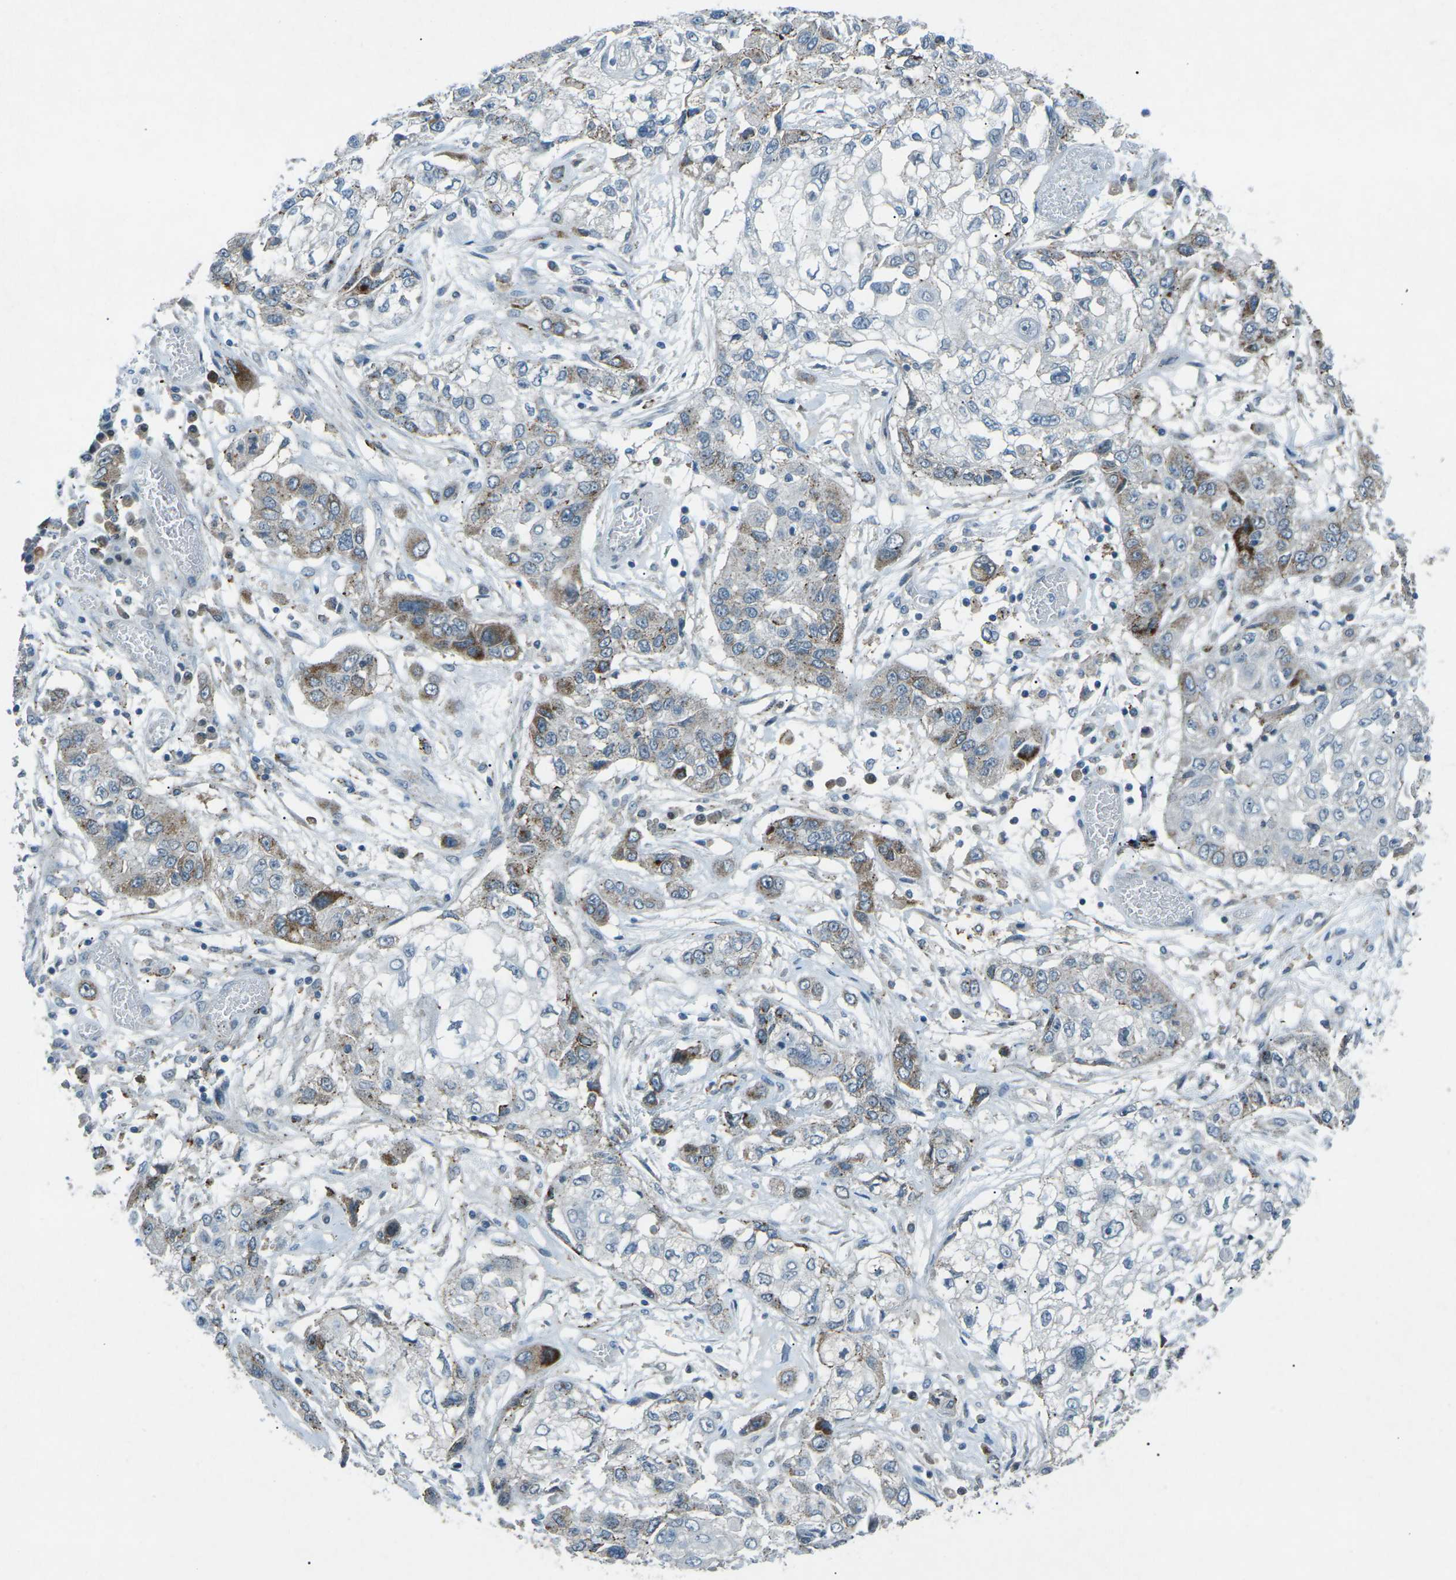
{"staining": {"intensity": "moderate", "quantity": "<25%", "location": "cytoplasmic/membranous"}, "tissue": "lung cancer", "cell_type": "Tumor cells", "image_type": "cancer", "snomed": [{"axis": "morphology", "description": "Squamous cell carcinoma, NOS"}, {"axis": "topography", "description": "Lung"}], "caption": "Protein expression analysis of human lung squamous cell carcinoma reveals moderate cytoplasmic/membranous positivity in about <25% of tumor cells.", "gene": "PRKCA", "patient": {"sex": "male", "age": 71}}